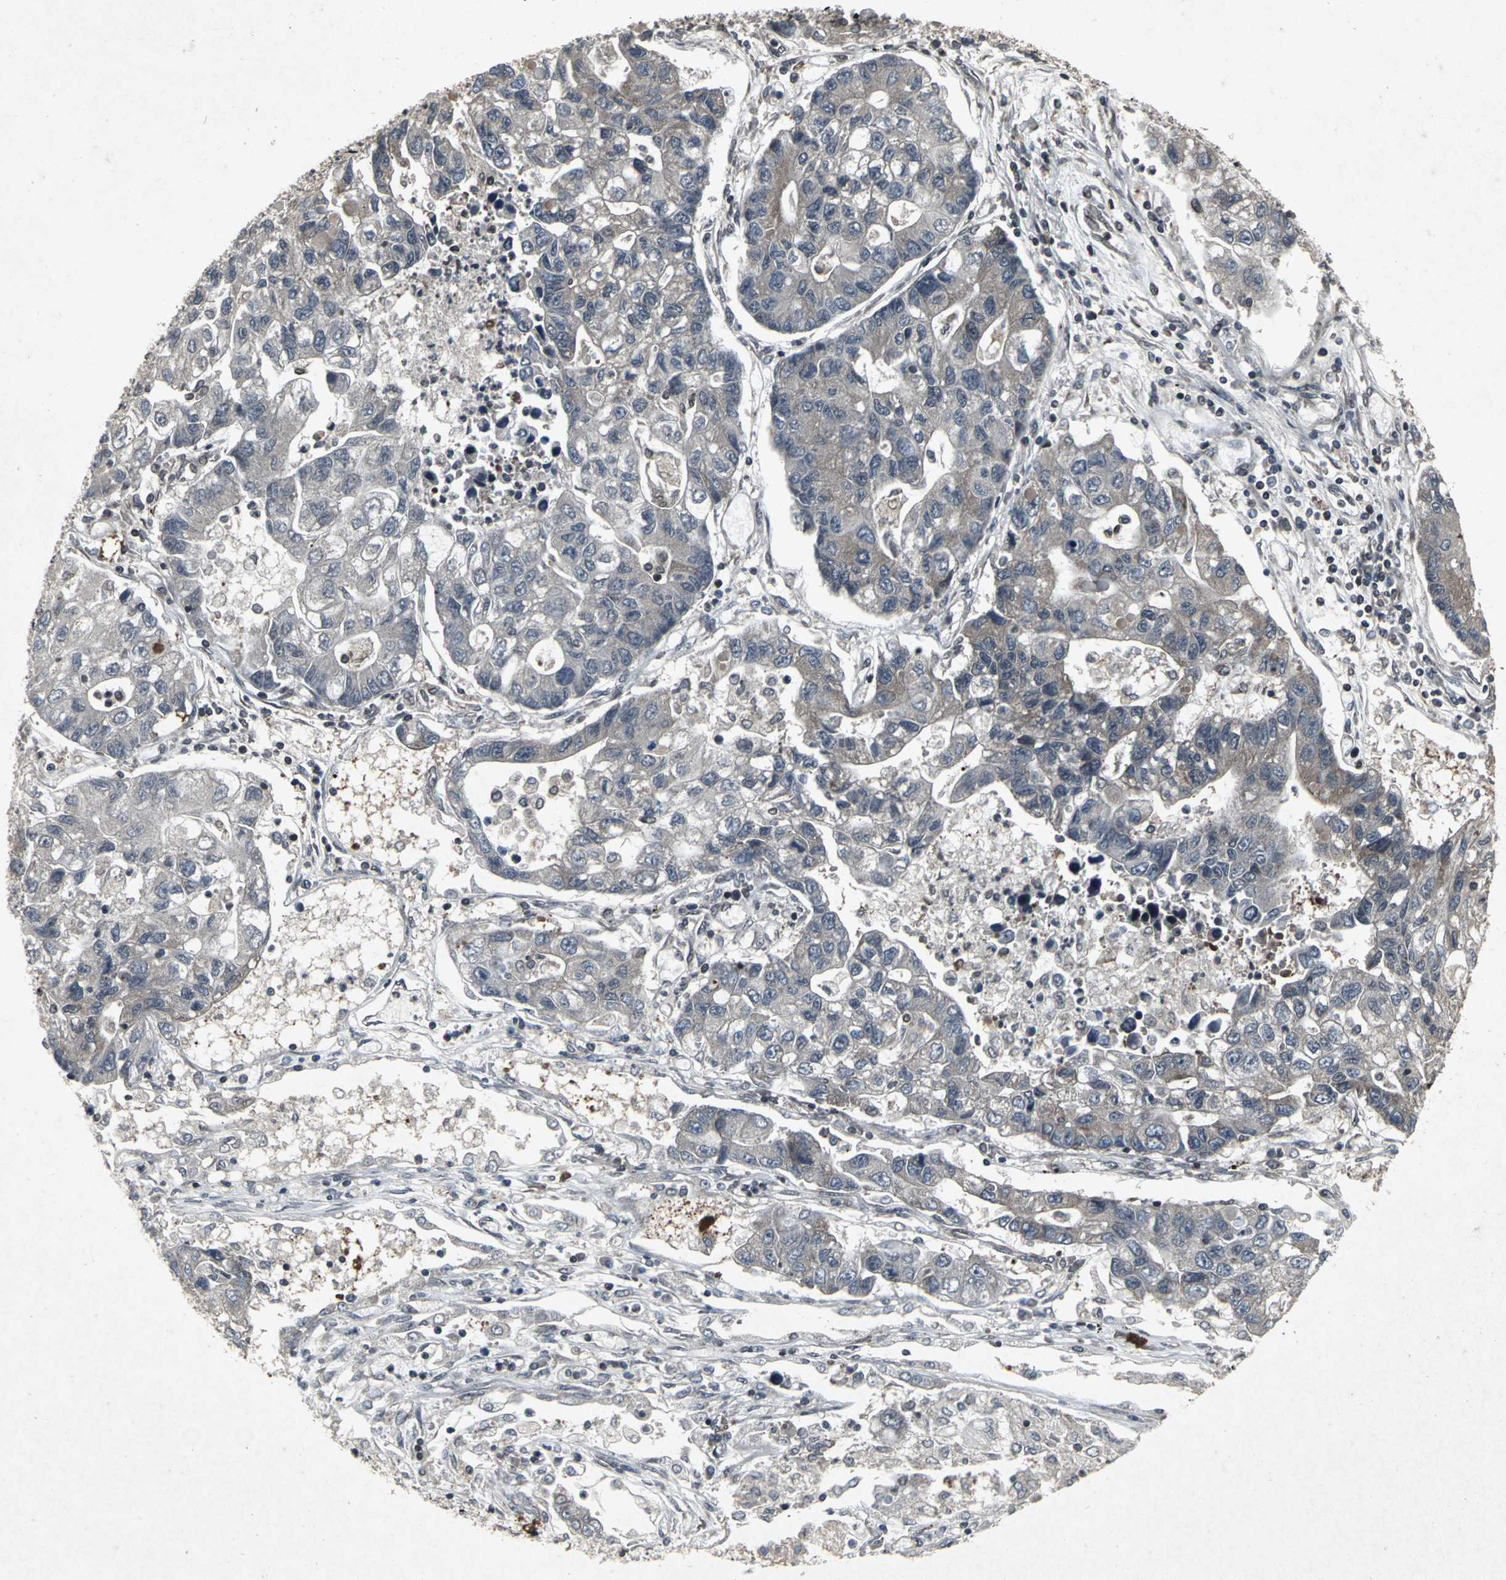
{"staining": {"intensity": "weak", "quantity": "25%-75%", "location": "cytoplasmic/membranous"}, "tissue": "lung cancer", "cell_type": "Tumor cells", "image_type": "cancer", "snomed": [{"axis": "morphology", "description": "Adenocarcinoma, NOS"}, {"axis": "topography", "description": "Lung"}], "caption": "Protein expression analysis of lung cancer (adenocarcinoma) displays weak cytoplasmic/membranous staining in about 25%-75% of tumor cells.", "gene": "SH2B3", "patient": {"sex": "female", "age": 51}}